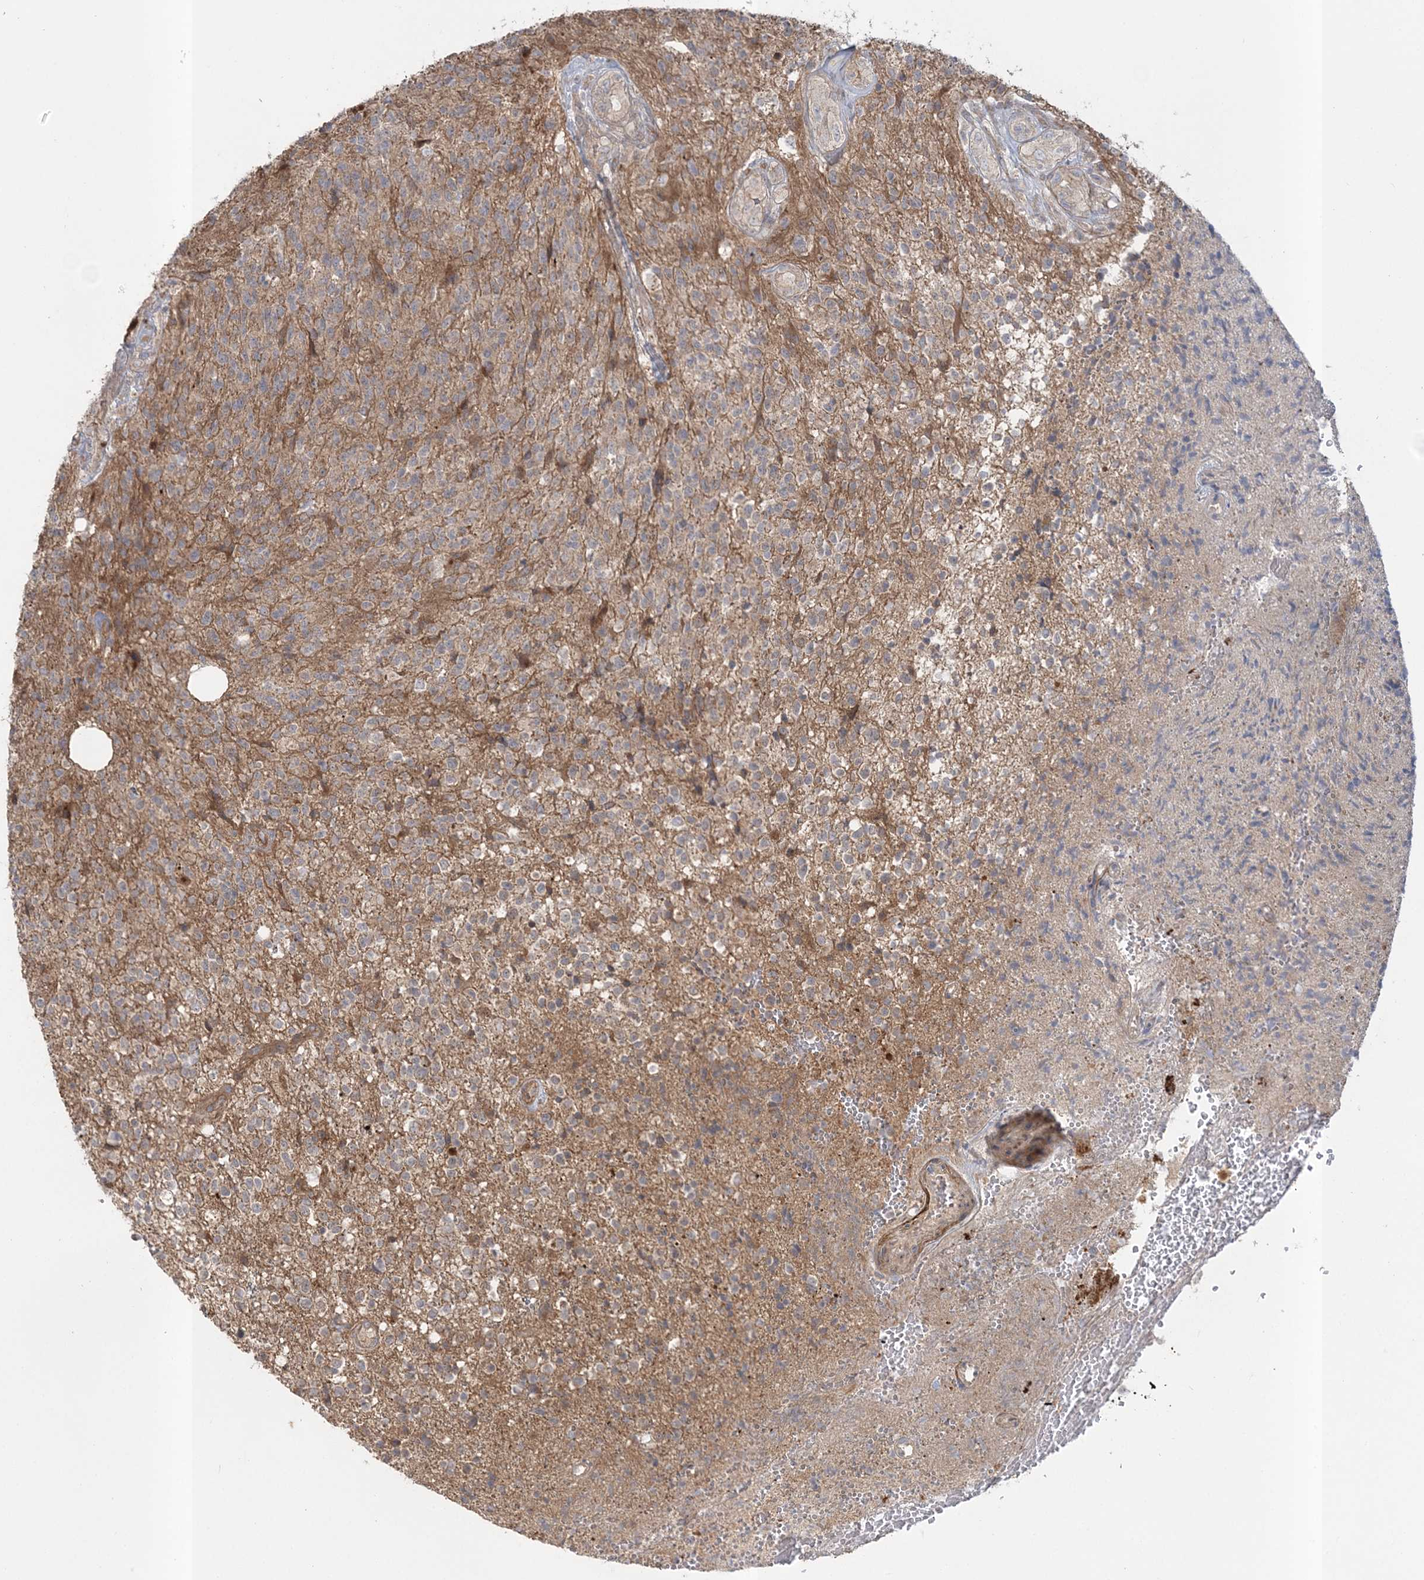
{"staining": {"intensity": "weak", "quantity": ">75%", "location": "cytoplasmic/membranous"}, "tissue": "glioma", "cell_type": "Tumor cells", "image_type": "cancer", "snomed": [{"axis": "morphology", "description": "Glioma, malignant, High grade"}, {"axis": "topography", "description": "Brain"}], "caption": "Malignant glioma (high-grade) stained with immunohistochemistry (IHC) demonstrates weak cytoplasmic/membranous positivity in about >75% of tumor cells.", "gene": "MOCS2", "patient": {"sex": "male", "age": 56}}